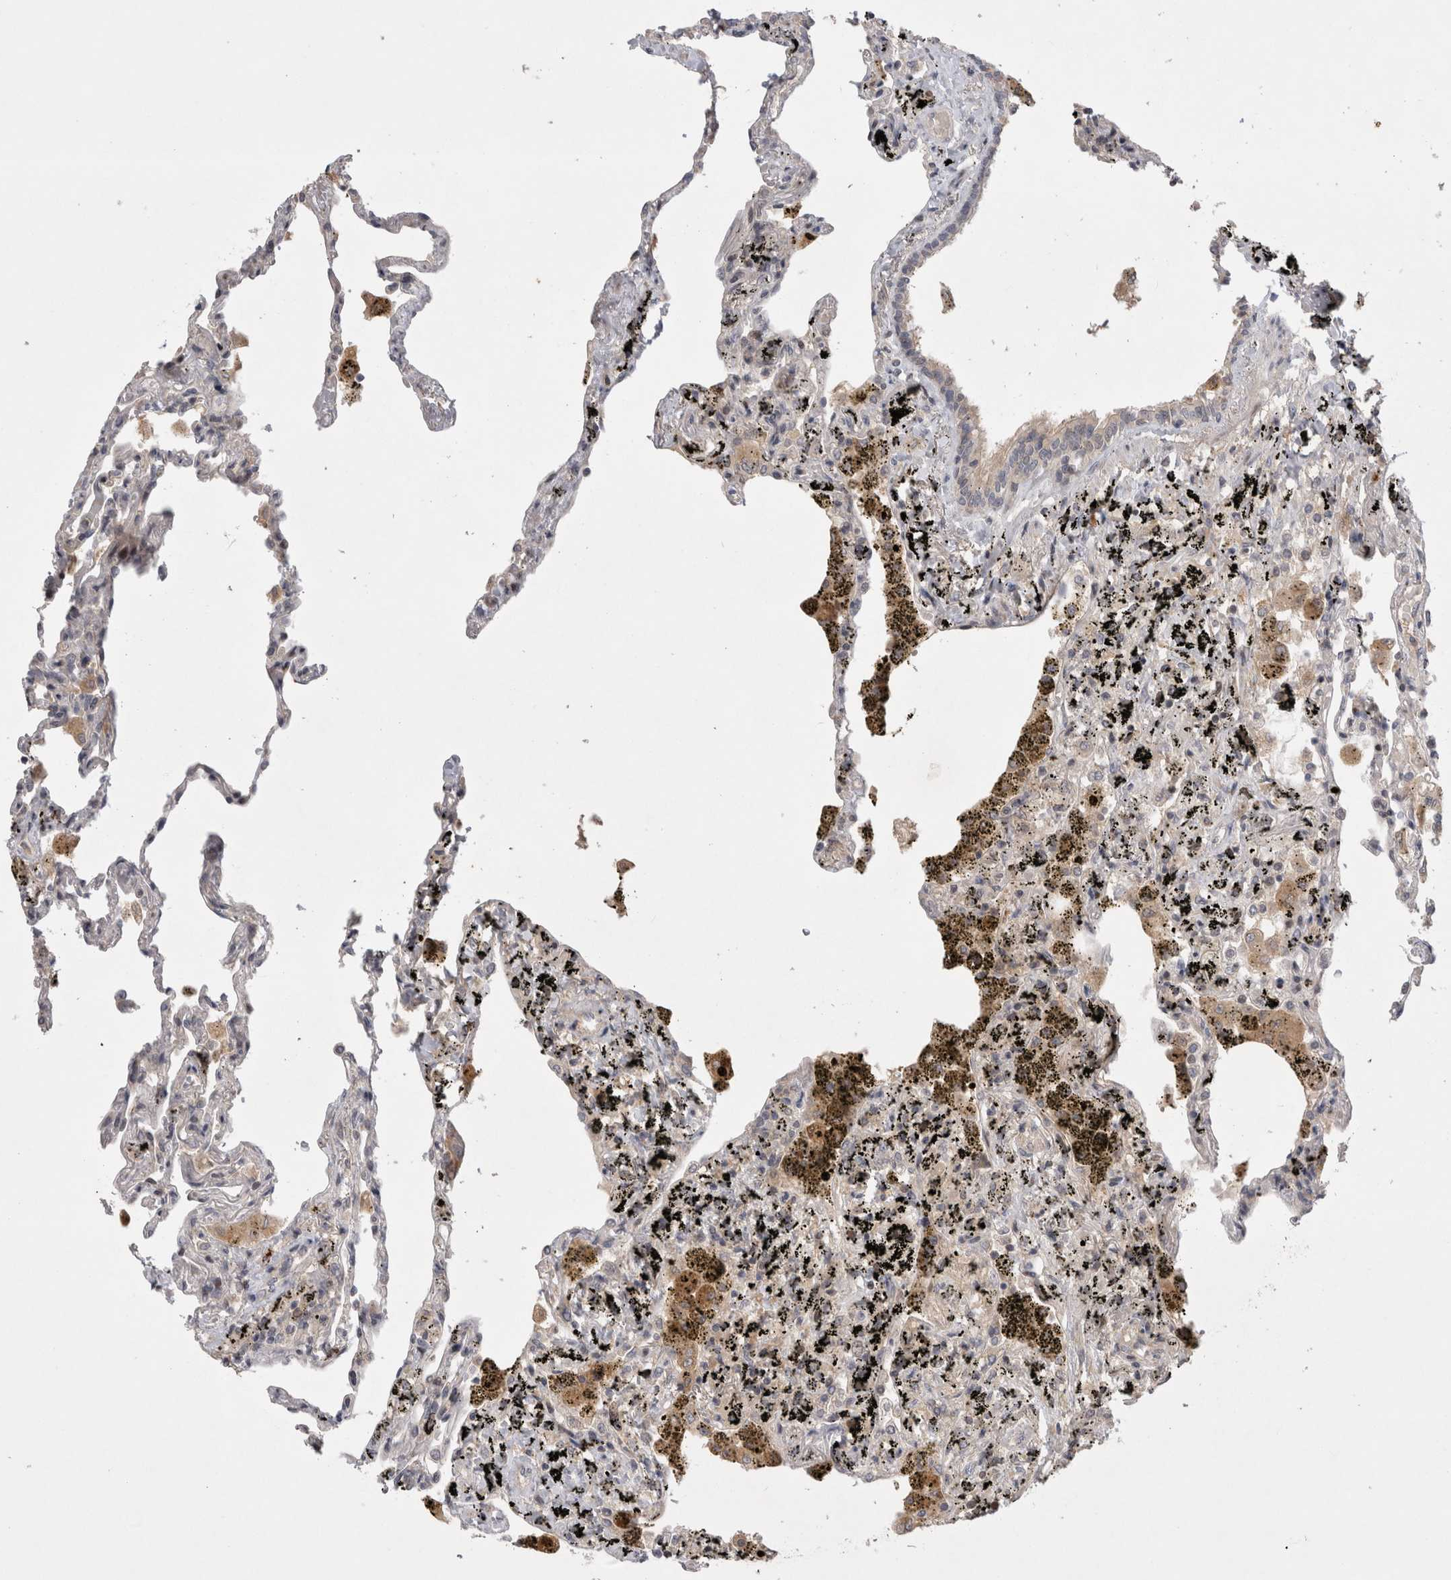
{"staining": {"intensity": "negative", "quantity": "none", "location": "none"}, "tissue": "lung", "cell_type": "Alveolar cells", "image_type": "normal", "snomed": [{"axis": "morphology", "description": "Normal tissue, NOS"}, {"axis": "topography", "description": "Lung"}], "caption": "High power microscopy photomicrograph of an IHC micrograph of unremarkable lung, revealing no significant staining in alveolar cells.", "gene": "PLEKHM1", "patient": {"sex": "male", "age": 59}}